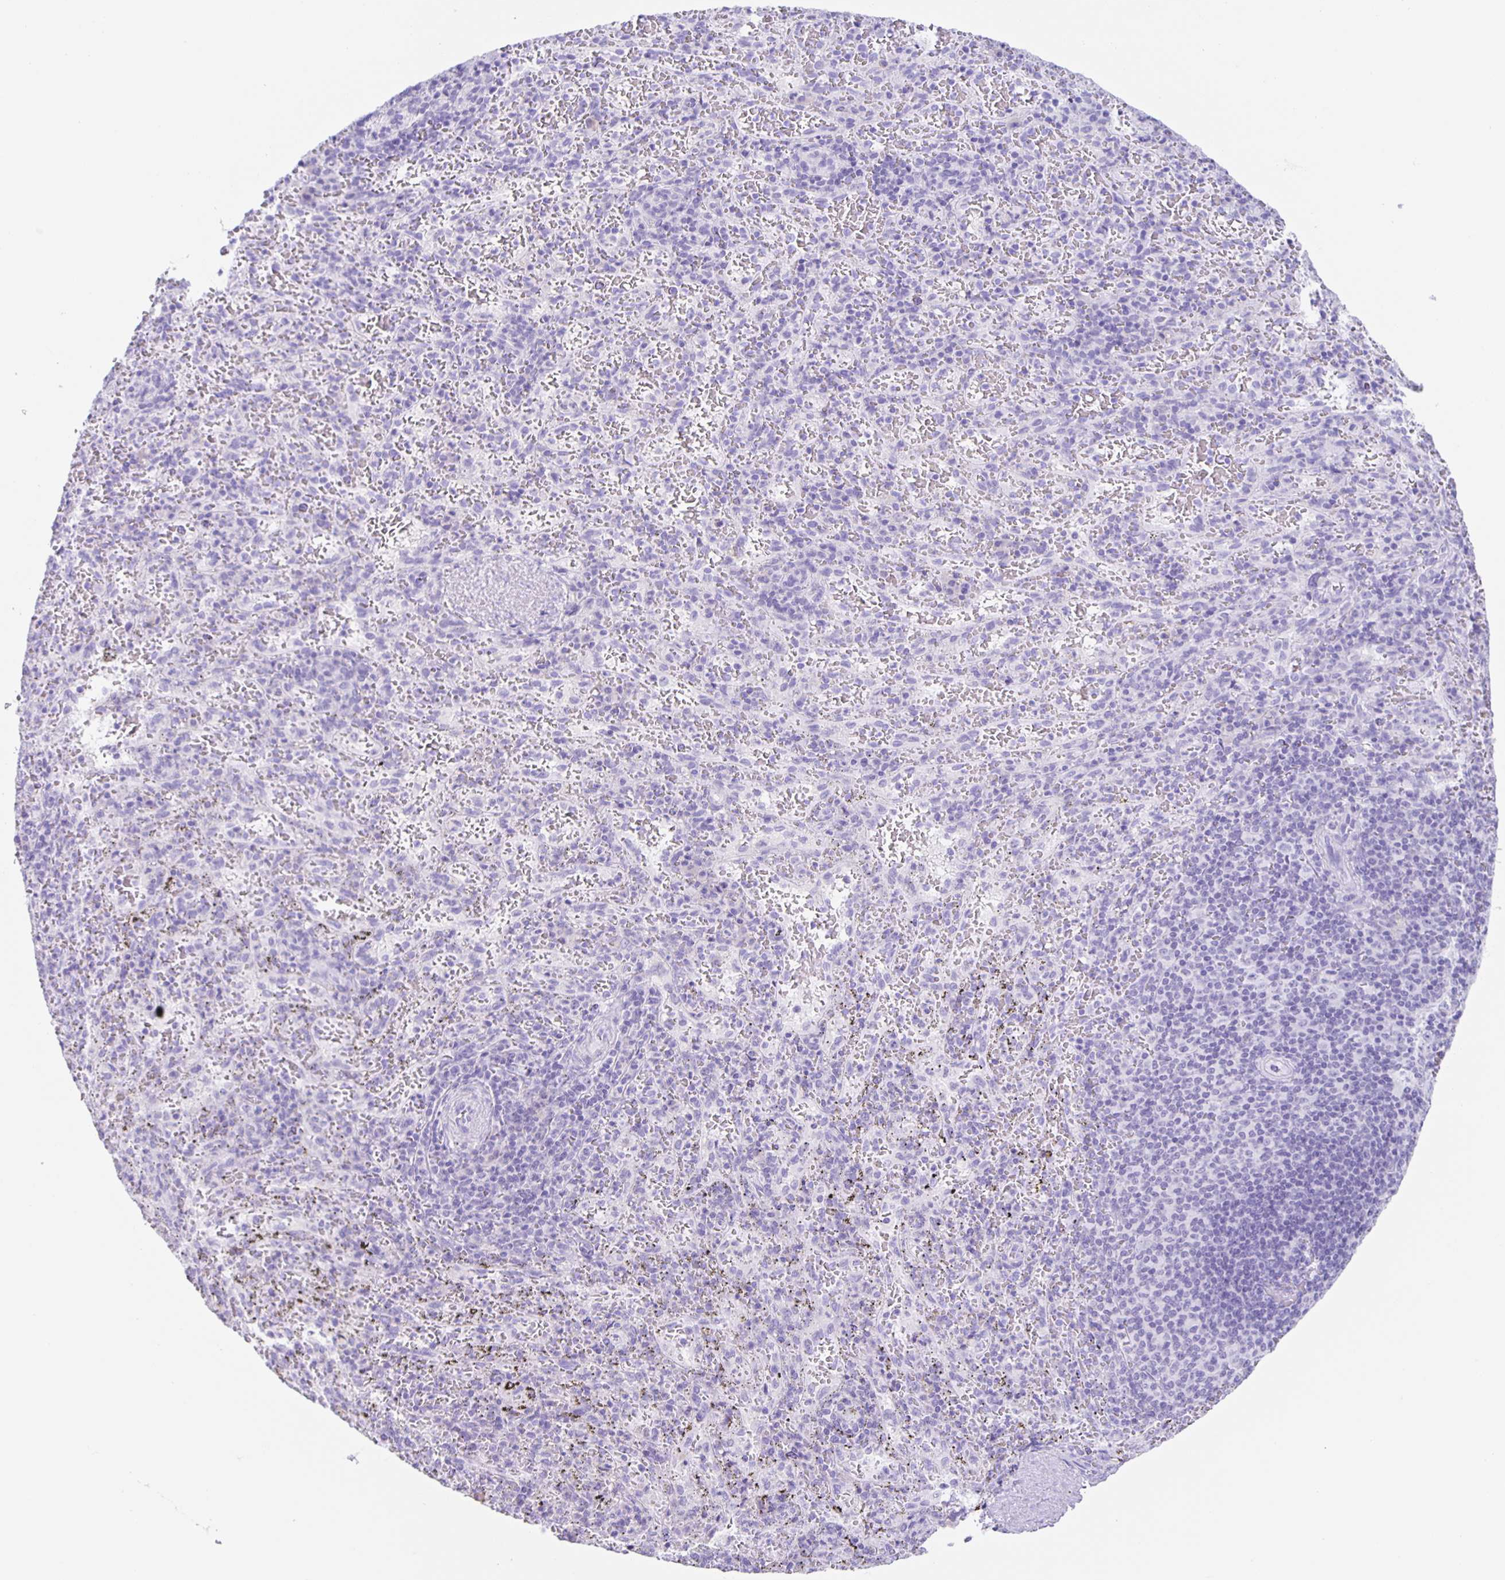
{"staining": {"intensity": "negative", "quantity": "none", "location": "none"}, "tissue": "spleen", "cell_type": "Cells in red pulp", "image_type": "normal", "snomed": [{"axis": "morphology", "description": "Normal tissue, NOS"}, {"axis": "topography", "description": "Spleen"}], "caption": "This is an IHC image of unremarkable human spleen. There is no expression in cells in red pulp.", "gene": "GUCA2A", "patient": {"sex": "male", "age": 57}}